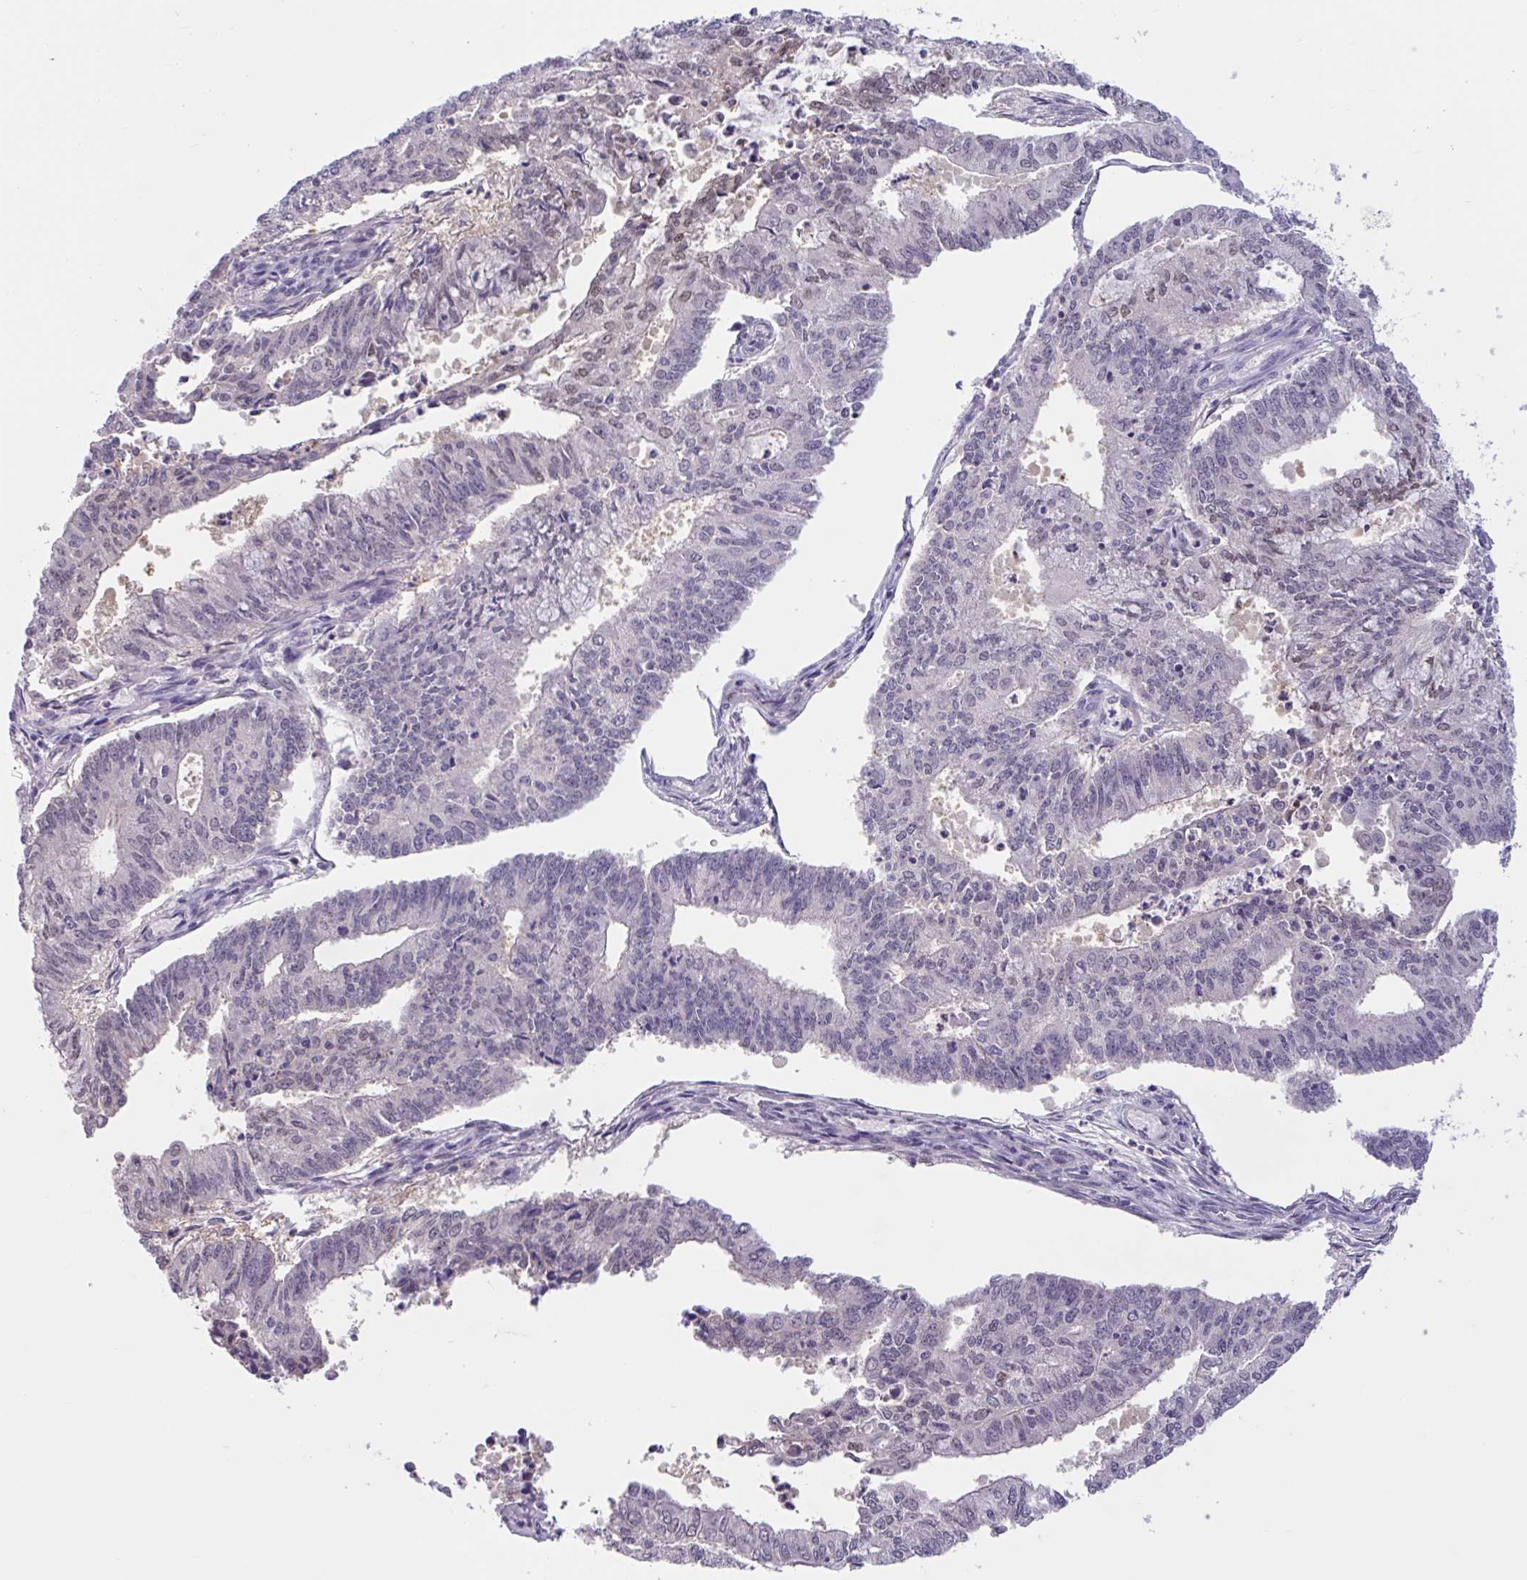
{"staining": {"intensity": "negative", "quantity": "none", "location": "none"}, "tissue": "endometrial cancer", "cell_type": "Tumor cells", "image_type": "cancer", "snomed": [{"axis": "morphology", "description": "Adenocarcinoma, NOS"}, {"axis": "topography", "description": "Endometrium"}], "caption": "A high-resolution image shows immunohistochemistry staining of endometrial adenocarcinoma, which shows no significant positivity in tumor cells.", "gene": "RBL1", "patient": {"sex": "female", "age": 61}}